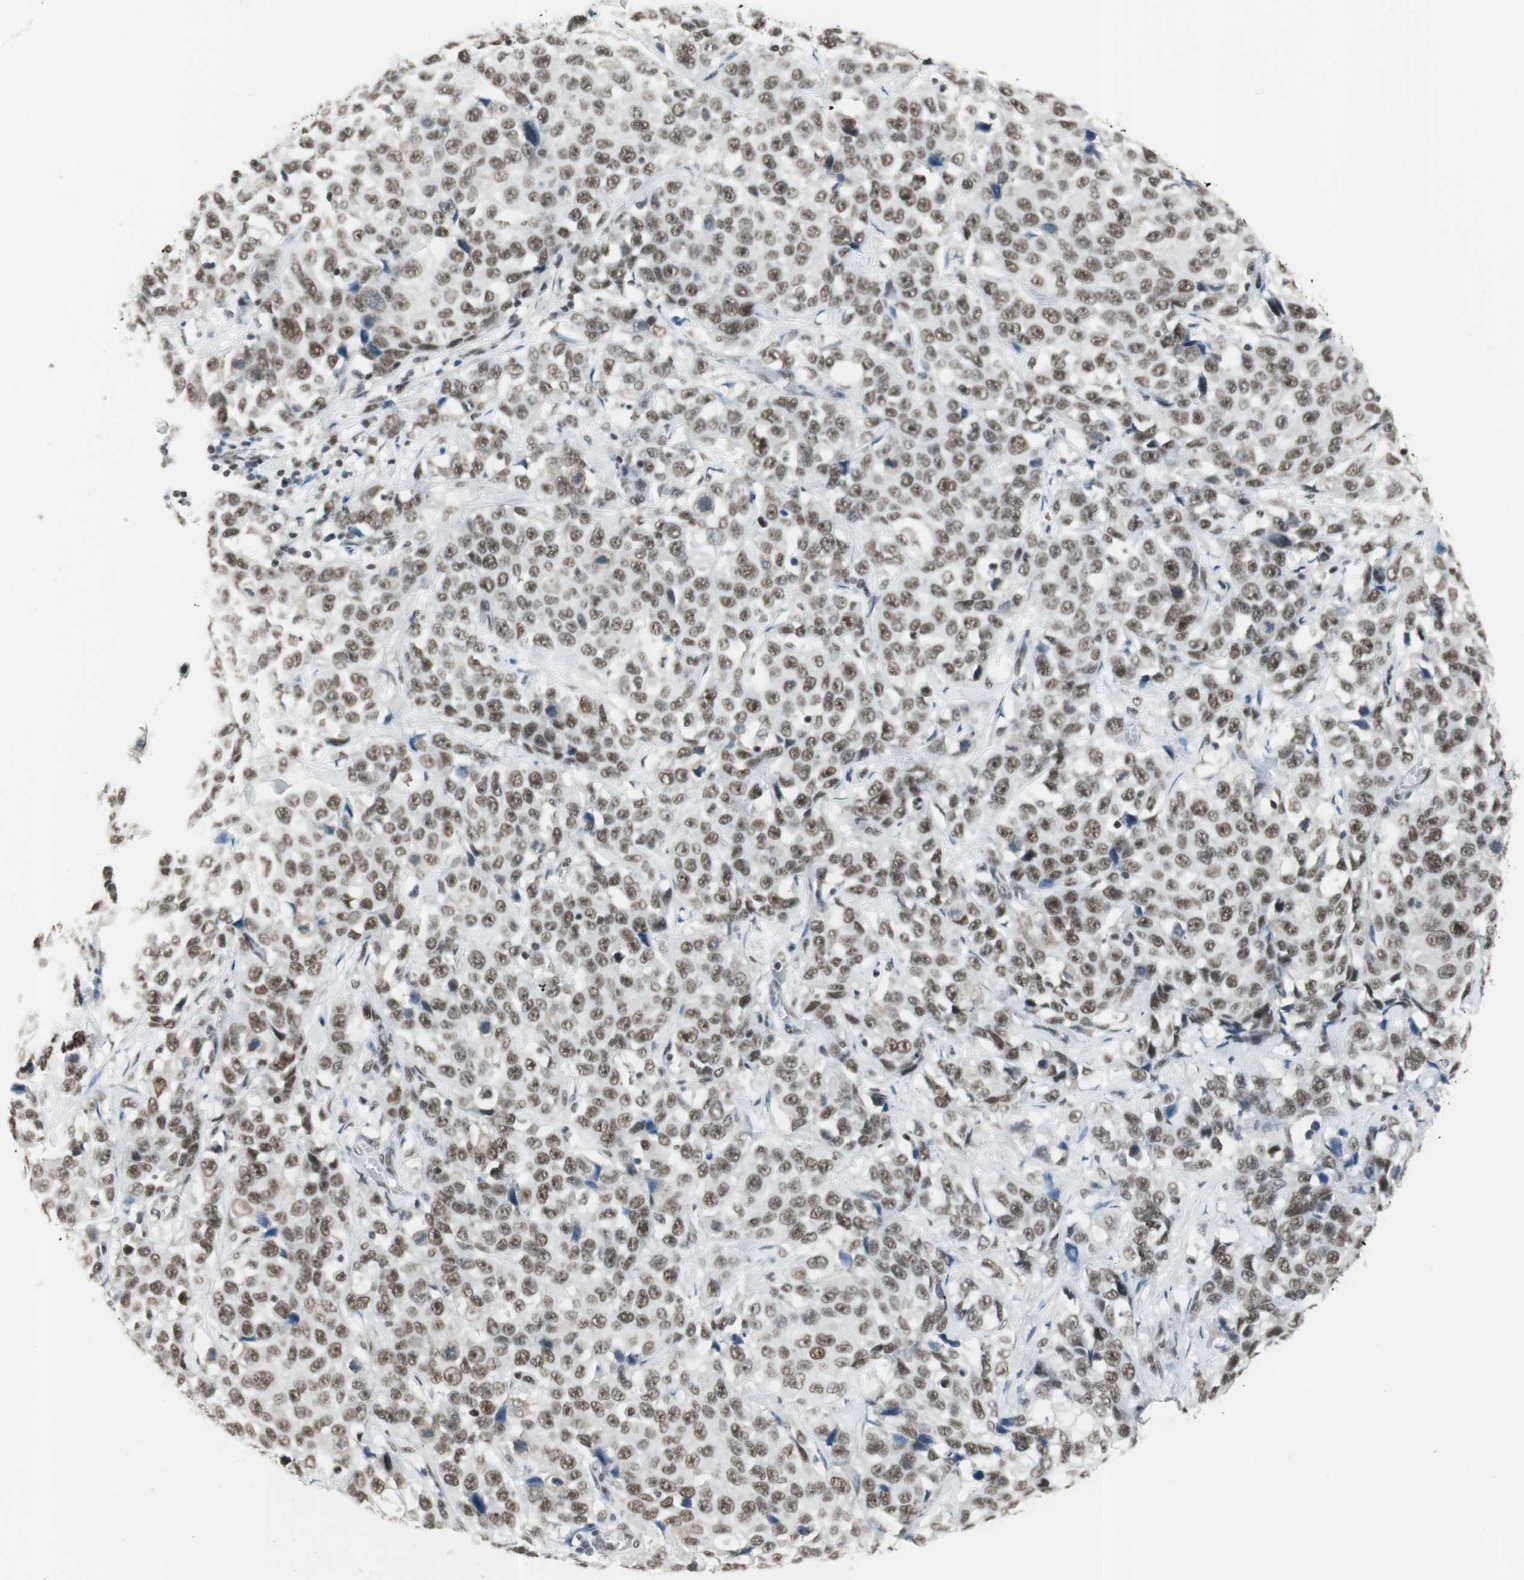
{"staining": {"intensity": "strong", "quantity": ">75%", "location": "nuclear"}, "tissue": "stomach cancer", "cell_type": "Tumor cells", "image_type": "cancer", "snomed": [{"axis": "morphology", "description": "Normal tissue, NOS"}, {"axis": "morphology", "description": "Adenocarcinoma, NOS"}, {"axis": "topography", "description": "Stomach"}], "caption": "A brown stain labels strong nuclear positivity of a protein in human stomach cancer (adenocarcinoma) tumor cells.", "gene": "RTF1", "patient": {"sex": "male", "age": 48}}